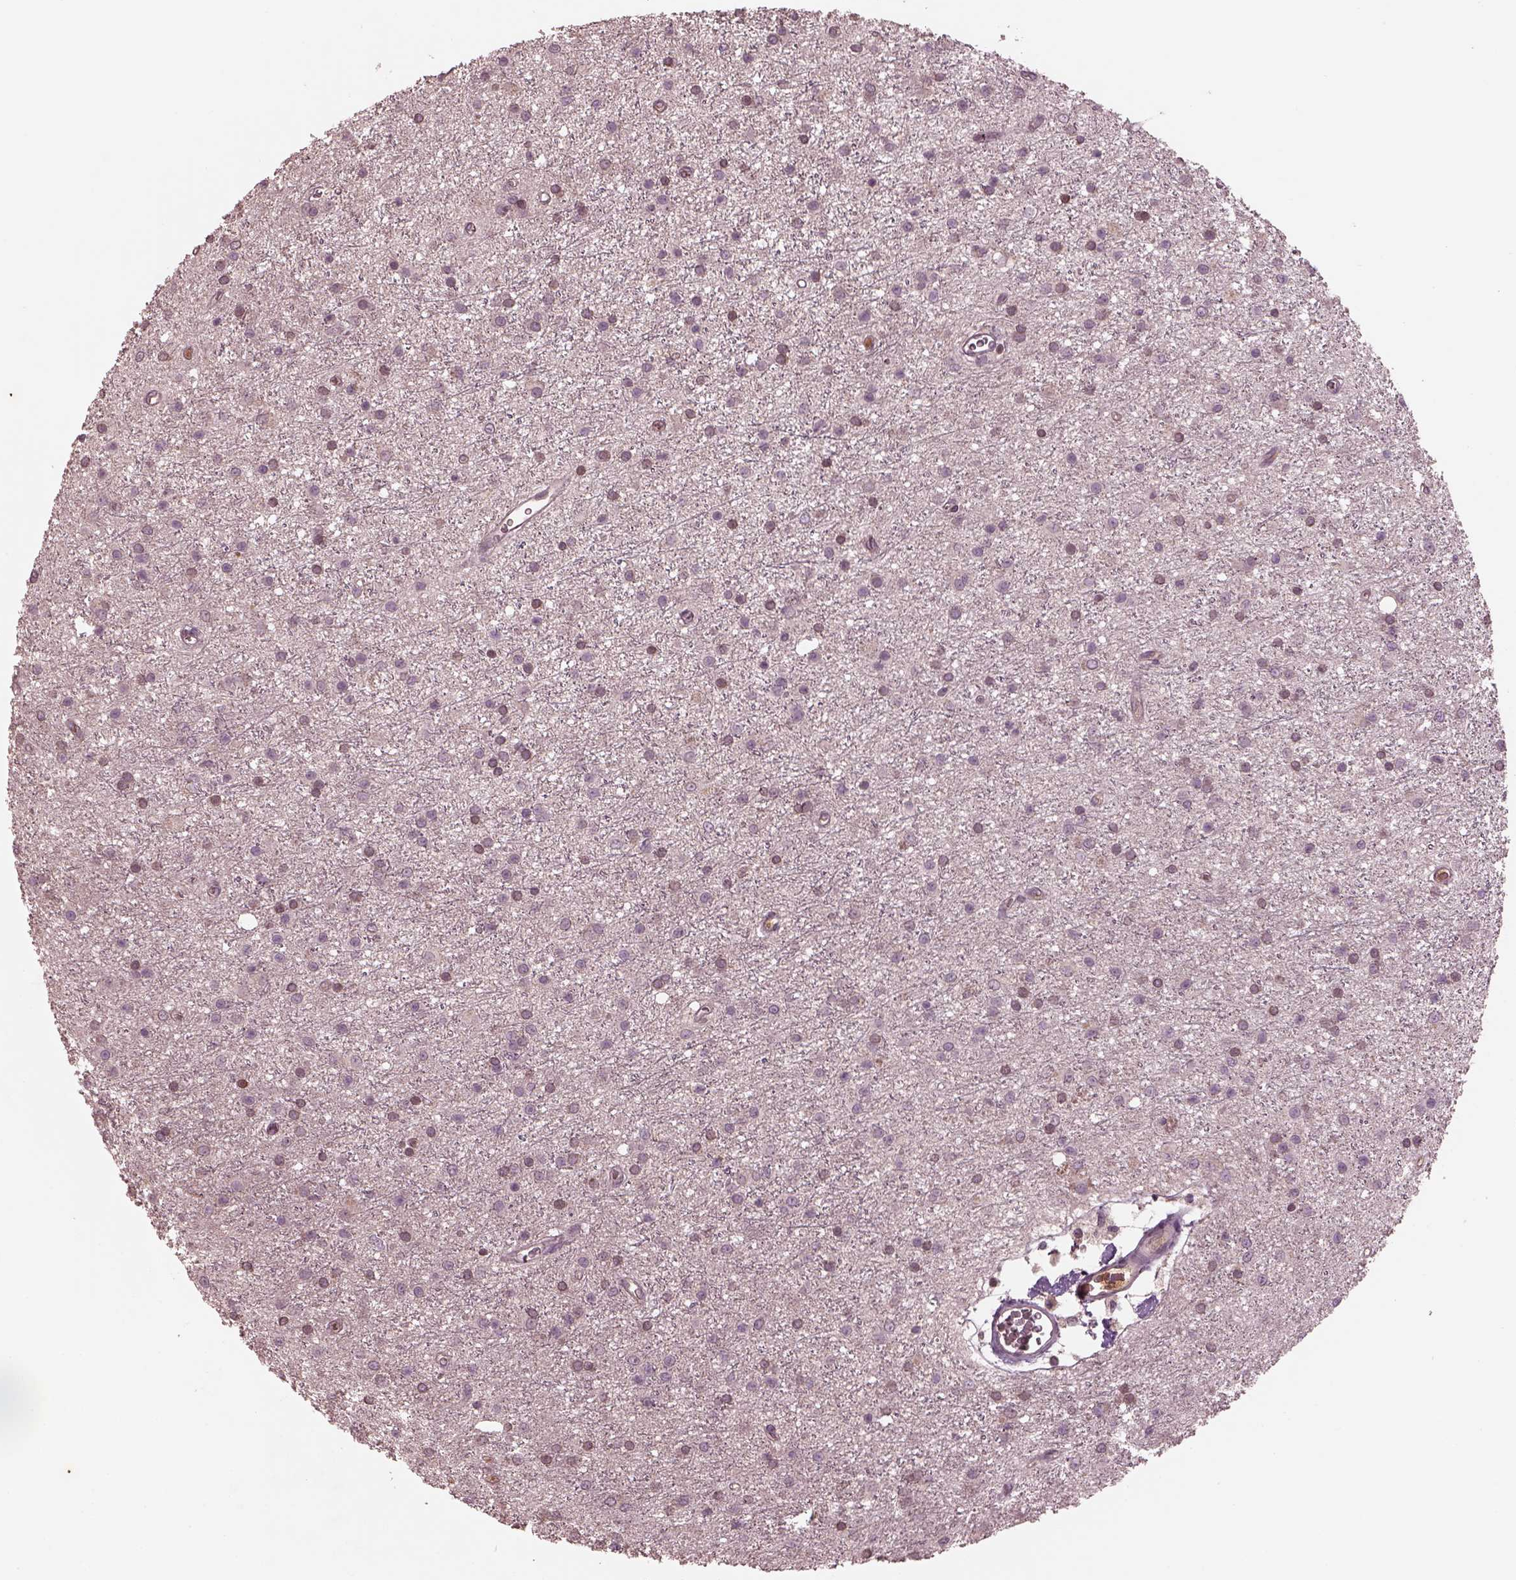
{"staining": {"intensity": "negative", "quantity": "none", "location": "none"}, "tissue": "glioma", "cell_type": "Tumor cells", "image_type": "cancer", "snomed": [{"axis": "morphology", "description": "Glioma, malignant, Low grade"}, {"axis": "topography", "description": "Brain"}], "caption": "Protein analysis of malignant glioma (low-grade) shows no significant expression in tumor cells.", "gene": "PTX4", "patient": {"sex": "male", "age": 27}}